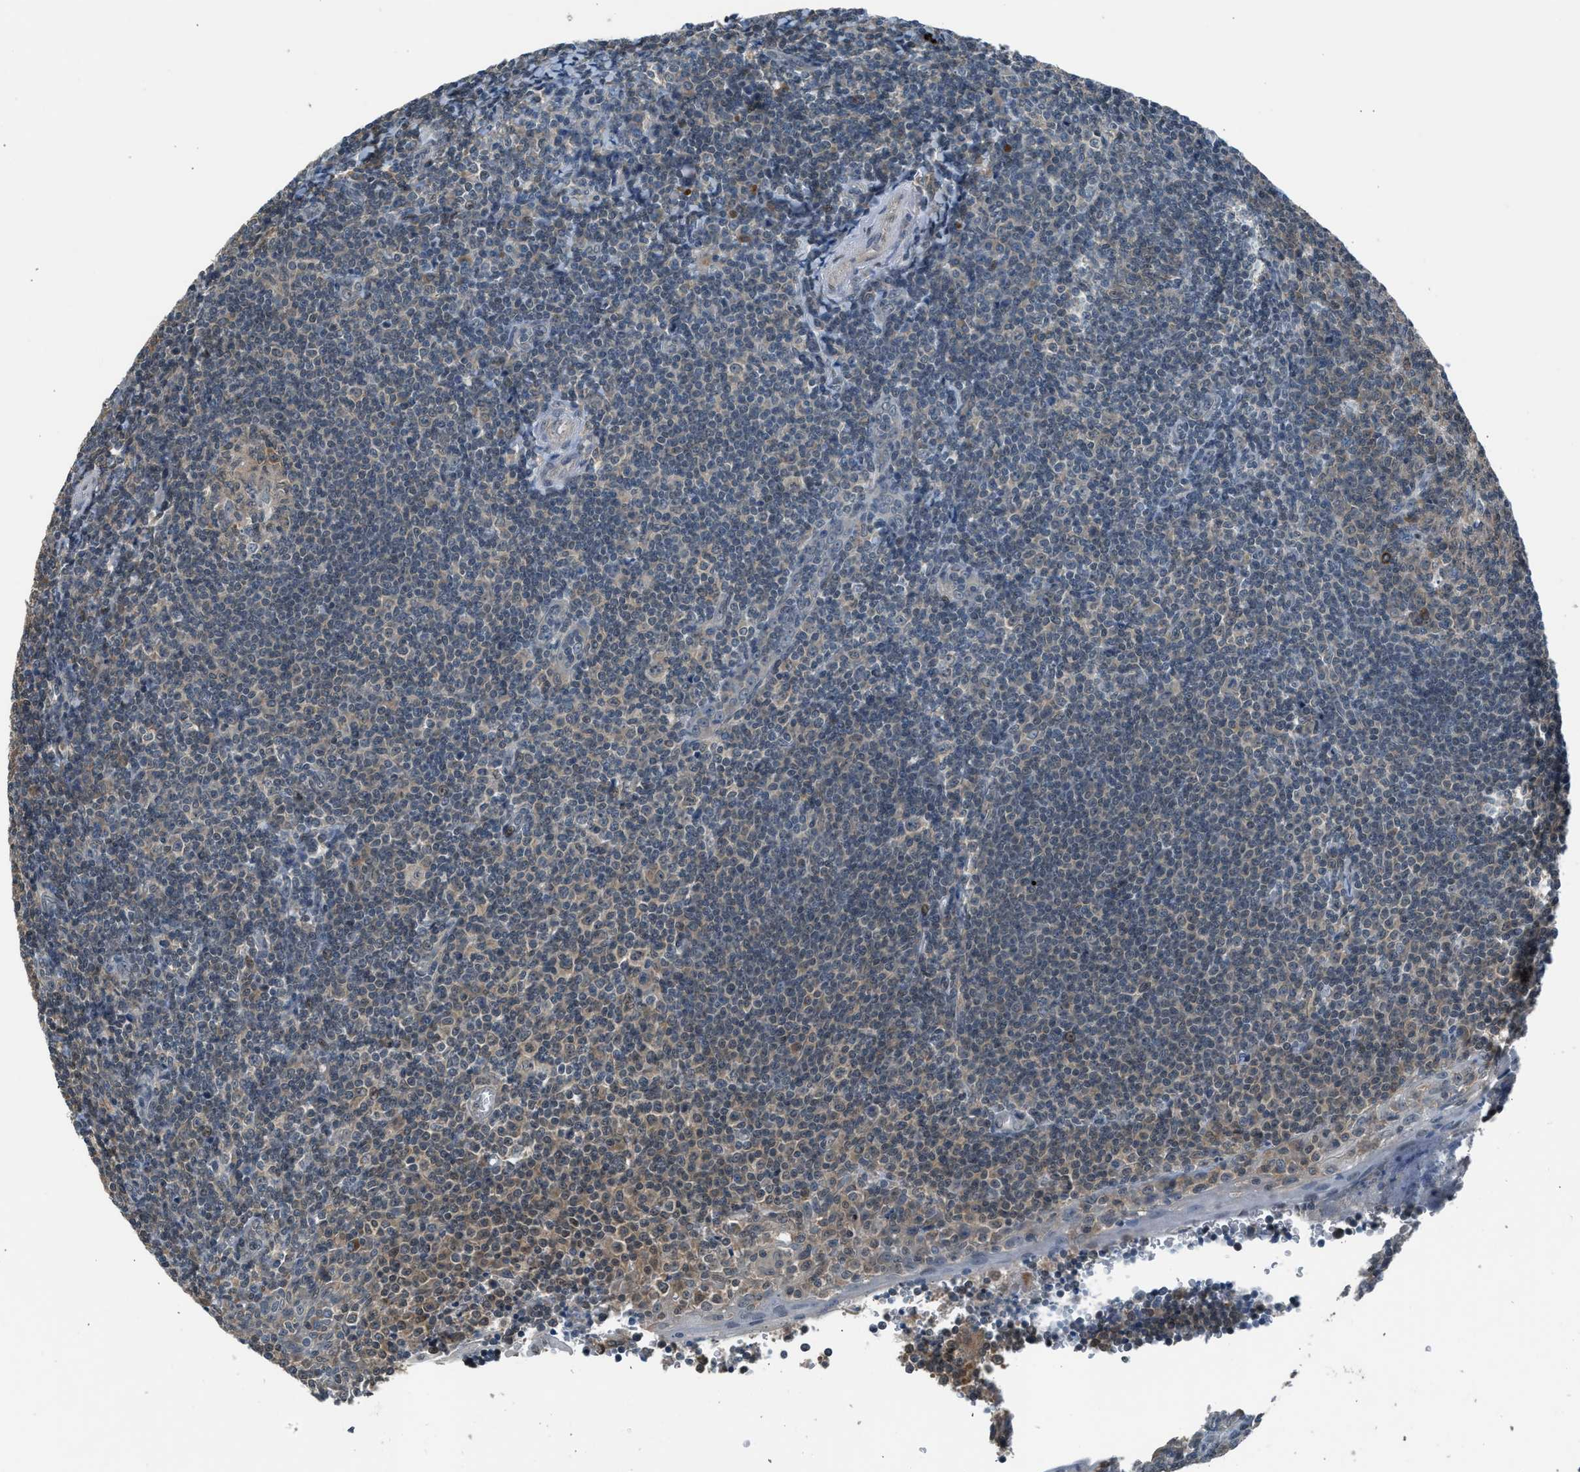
{"staining": {"intensity": "weak", "quantity": ">75%", "location": "cytoplasmic/membranous"}, "tissue": "tonsil", "cell_type": "Germinal center cells", "image_type": "normal", "snomed": [{"axis": "morphology", "description": "Normal tissue, NOS"}, {"axis": "topography", "description": "Tonsil"}], "caption": "Brown immunohistochemical staining in unremarkable human tonsil displays weak cytoplasmic/membranous positivity in about >75% of germinal center cells.", "gene": "LMLN", "patient": {"sex": "male", "age": 37}}